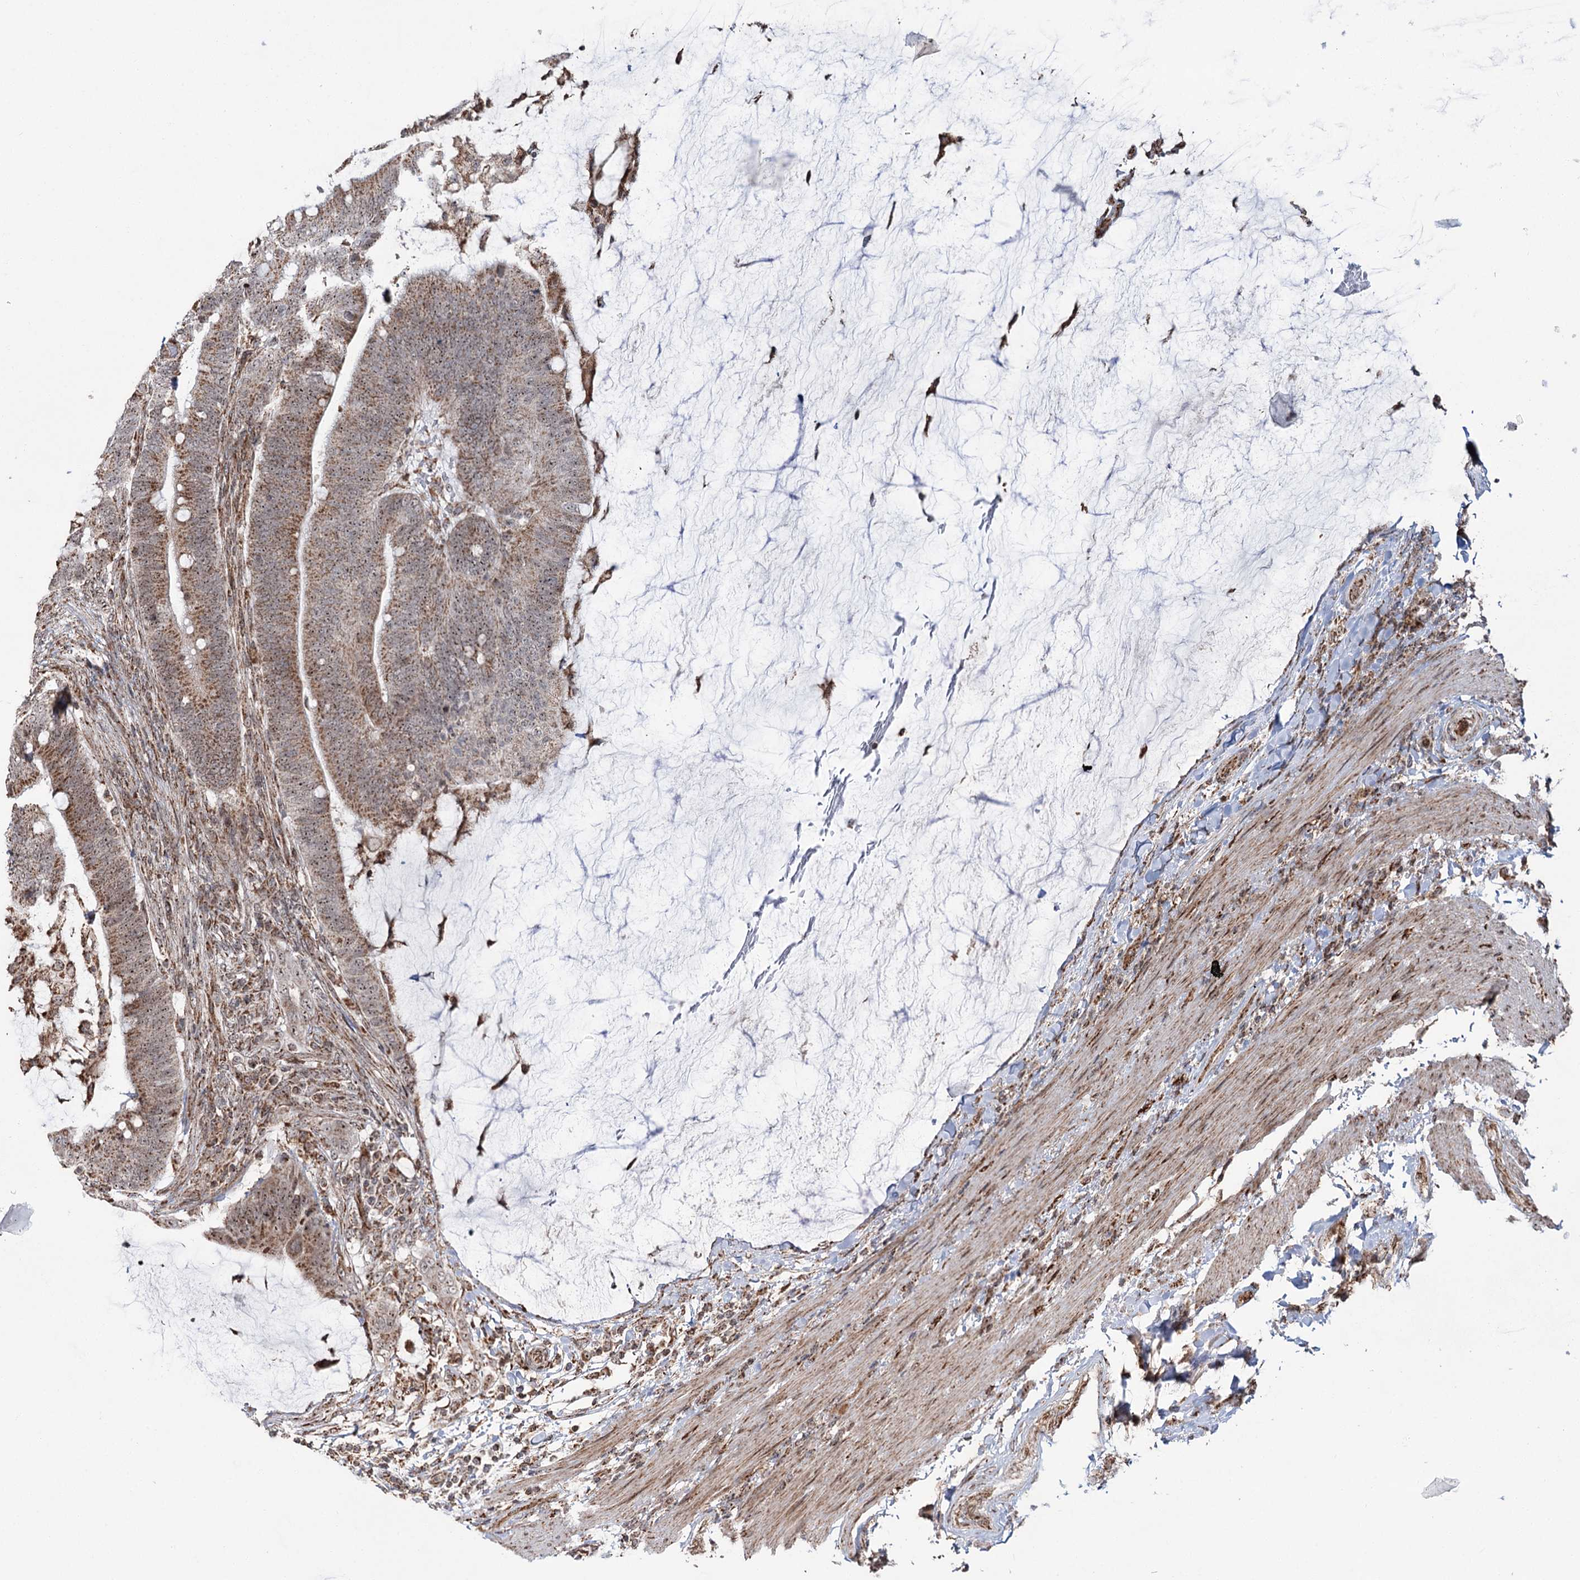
{"staining": {"intensity": "moderate", "quantity": ">75%", "location": "cytoplasmic/membranous,nuclear"}, "tissue": "colorectal cancer", "cell_type": "Tumor cells", "image_type": "cancer", "snomed": [{"axis": "morphology", "description": "Adenocarcinoma, NOS"}, {"axis": "topography", "description": "Colon"}], "caption": "Immunohistochemistry (DAB (3,3'-diaminobenzidine)) staining of human colorectal cancer reveals moderate cytoplasmic/membranous and nuclear protein positivity in about >75% of tumor cells.", "gene": "STEEP1", "patient": {"sex": "female", "age": 66}}